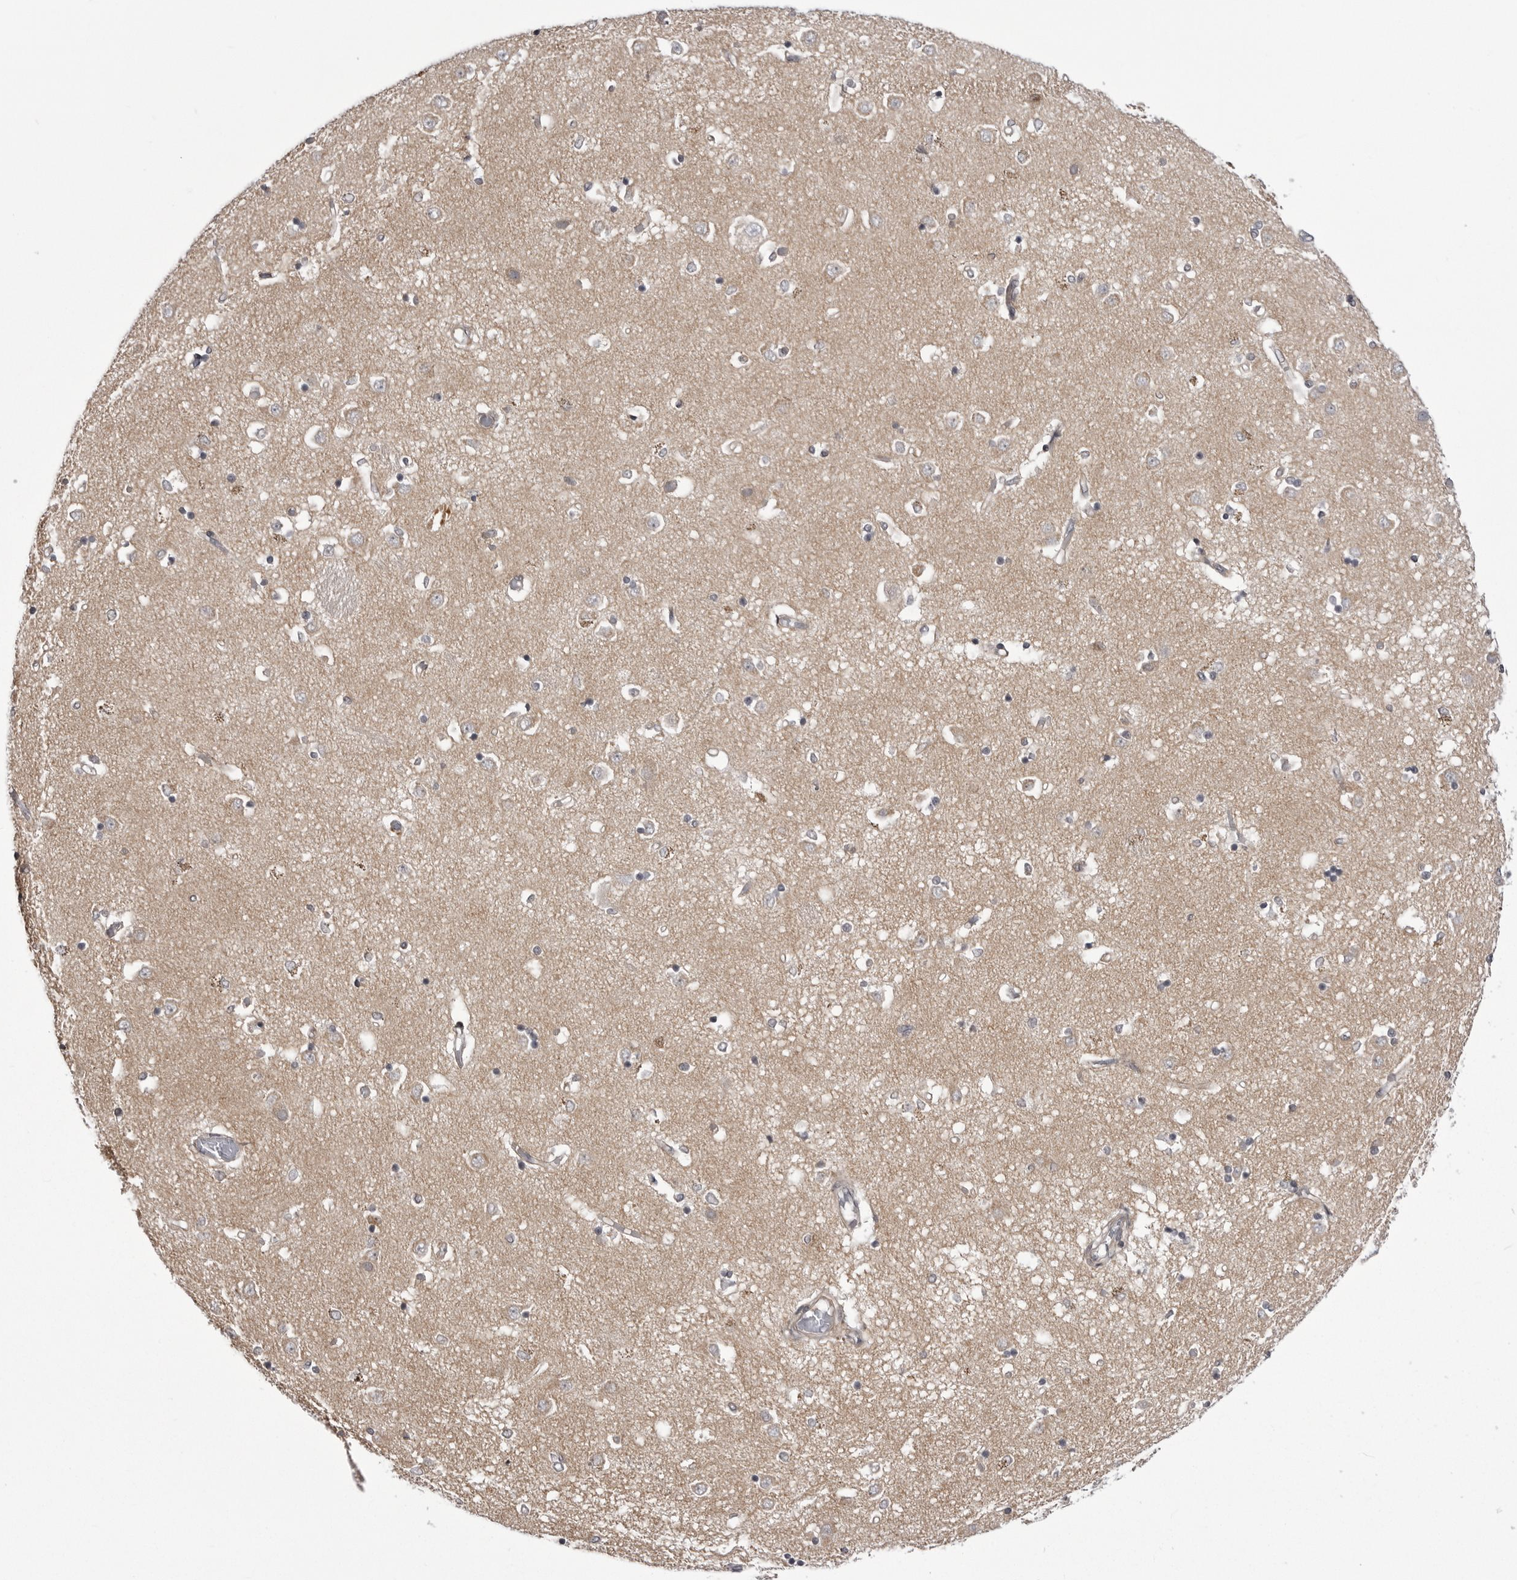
{"staining": {"intensity": "negative", "quantity": "none", "location": "none"}, "tissue": "caudate", "cell_type": "Glial cells", "image_type": "normal", "snomed": [{"axis": "morphology", "description": "Normal tissue, NOS"}, {"axis": "topography", "description": "Lateral ventricle wall"}], "caption": "Immunohistochemistry (IHC) image of unremarkable caudate: caudate stained with DAB (3,3'-diaminobenzidine) reveals no significant protein staining in glial cells.", "gene": "CCDC18", "patient": {"sex": "male", "age": 45}}